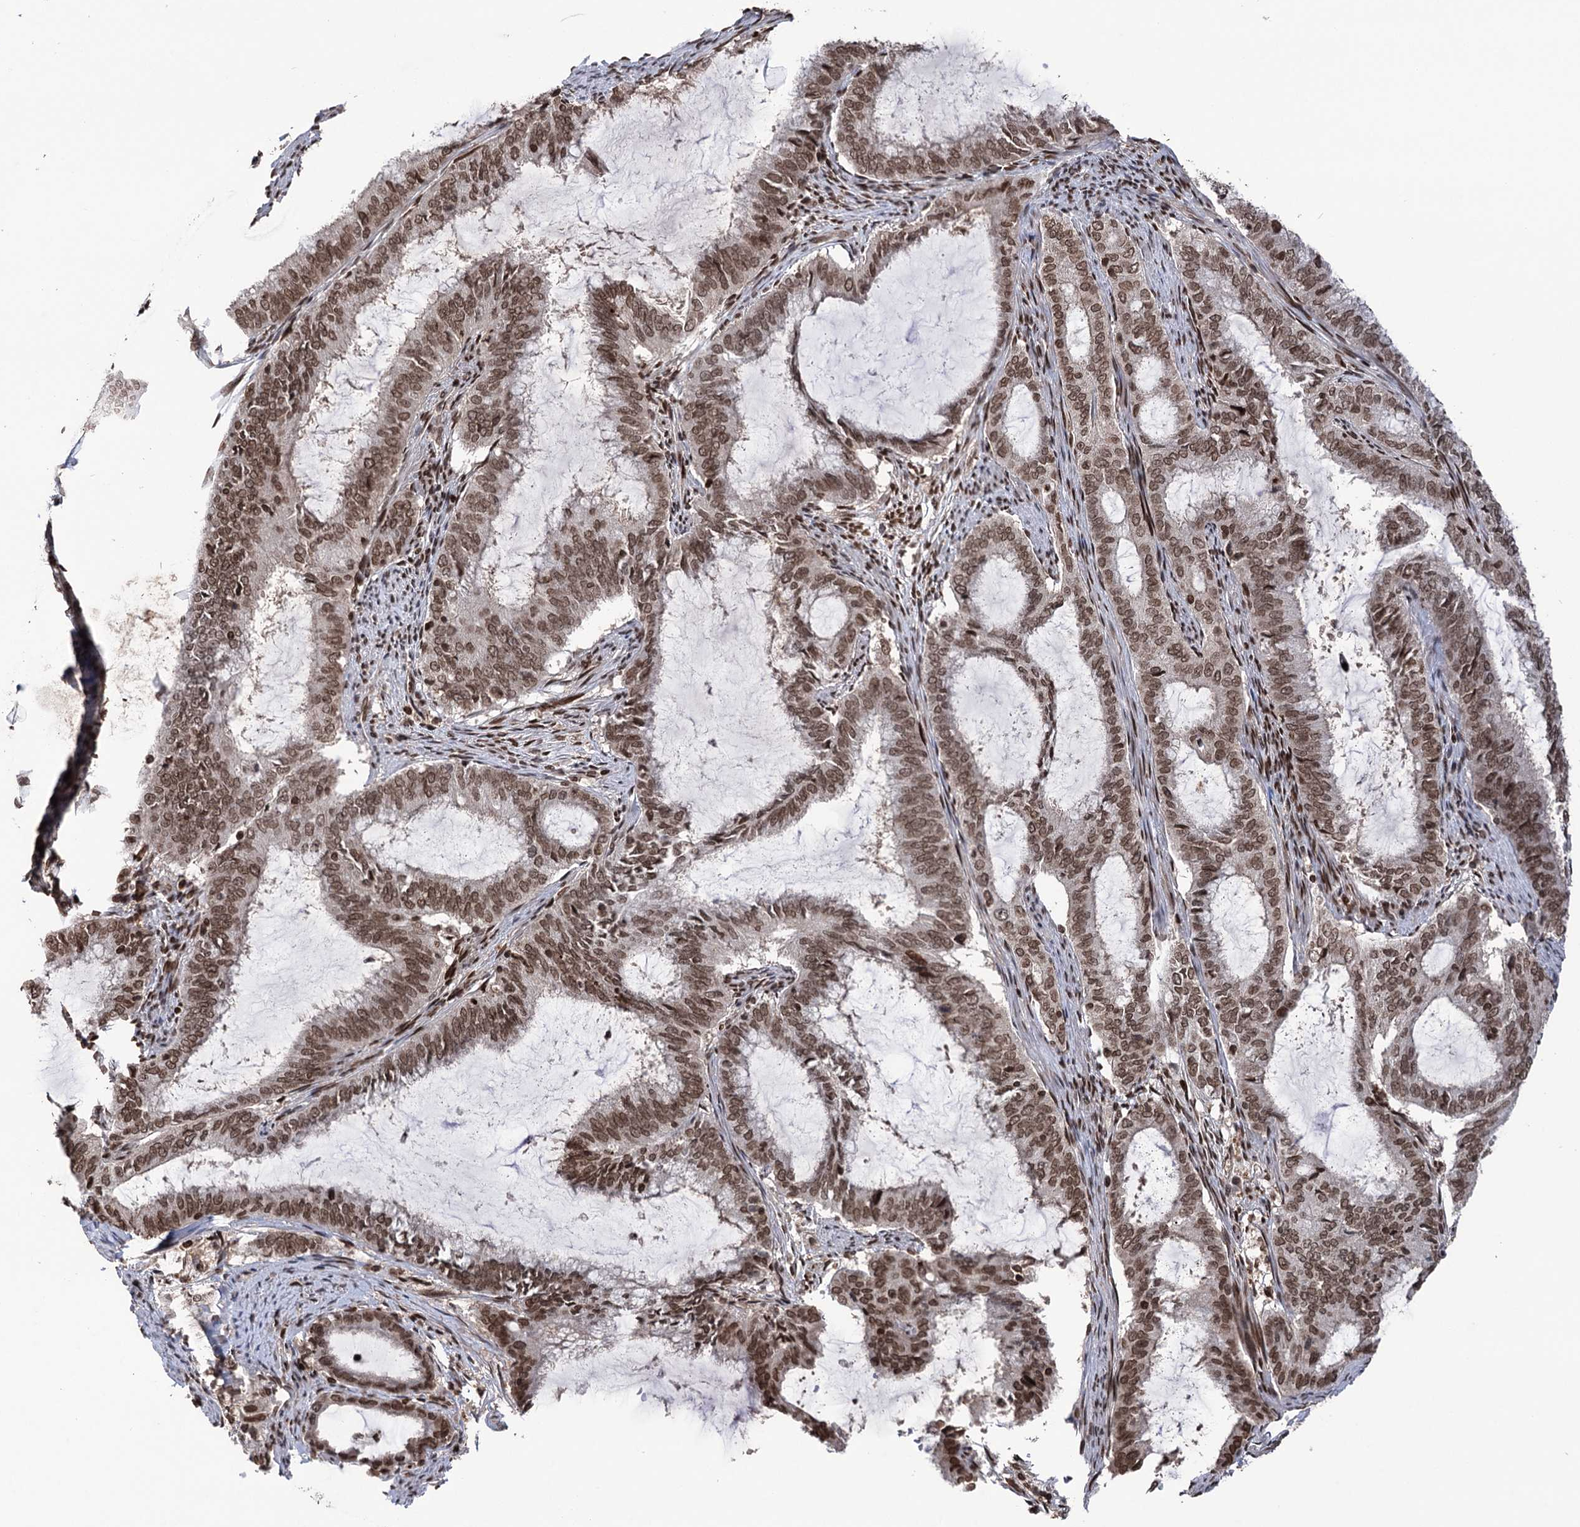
{"staining": {"intensity": "moderate", "quantity": ">75%", "location": "nuclear"}, "tissue": "endometrial cancer", "cell_type": "Tumor cells", "image_type": "cancer", "snomed": [{"axis": "morphology", "description": "Adenocarcinoma, NOS"}, {"axis": "topography", "description": "Endometrium"}], "caption": "Endometrial cancer (adenocarcinoma) stained for a protein displays moderate nuclear positivity in tumor cells.", "gene": "CCDC77", "patient": {"sex": "female", "age": 51}}